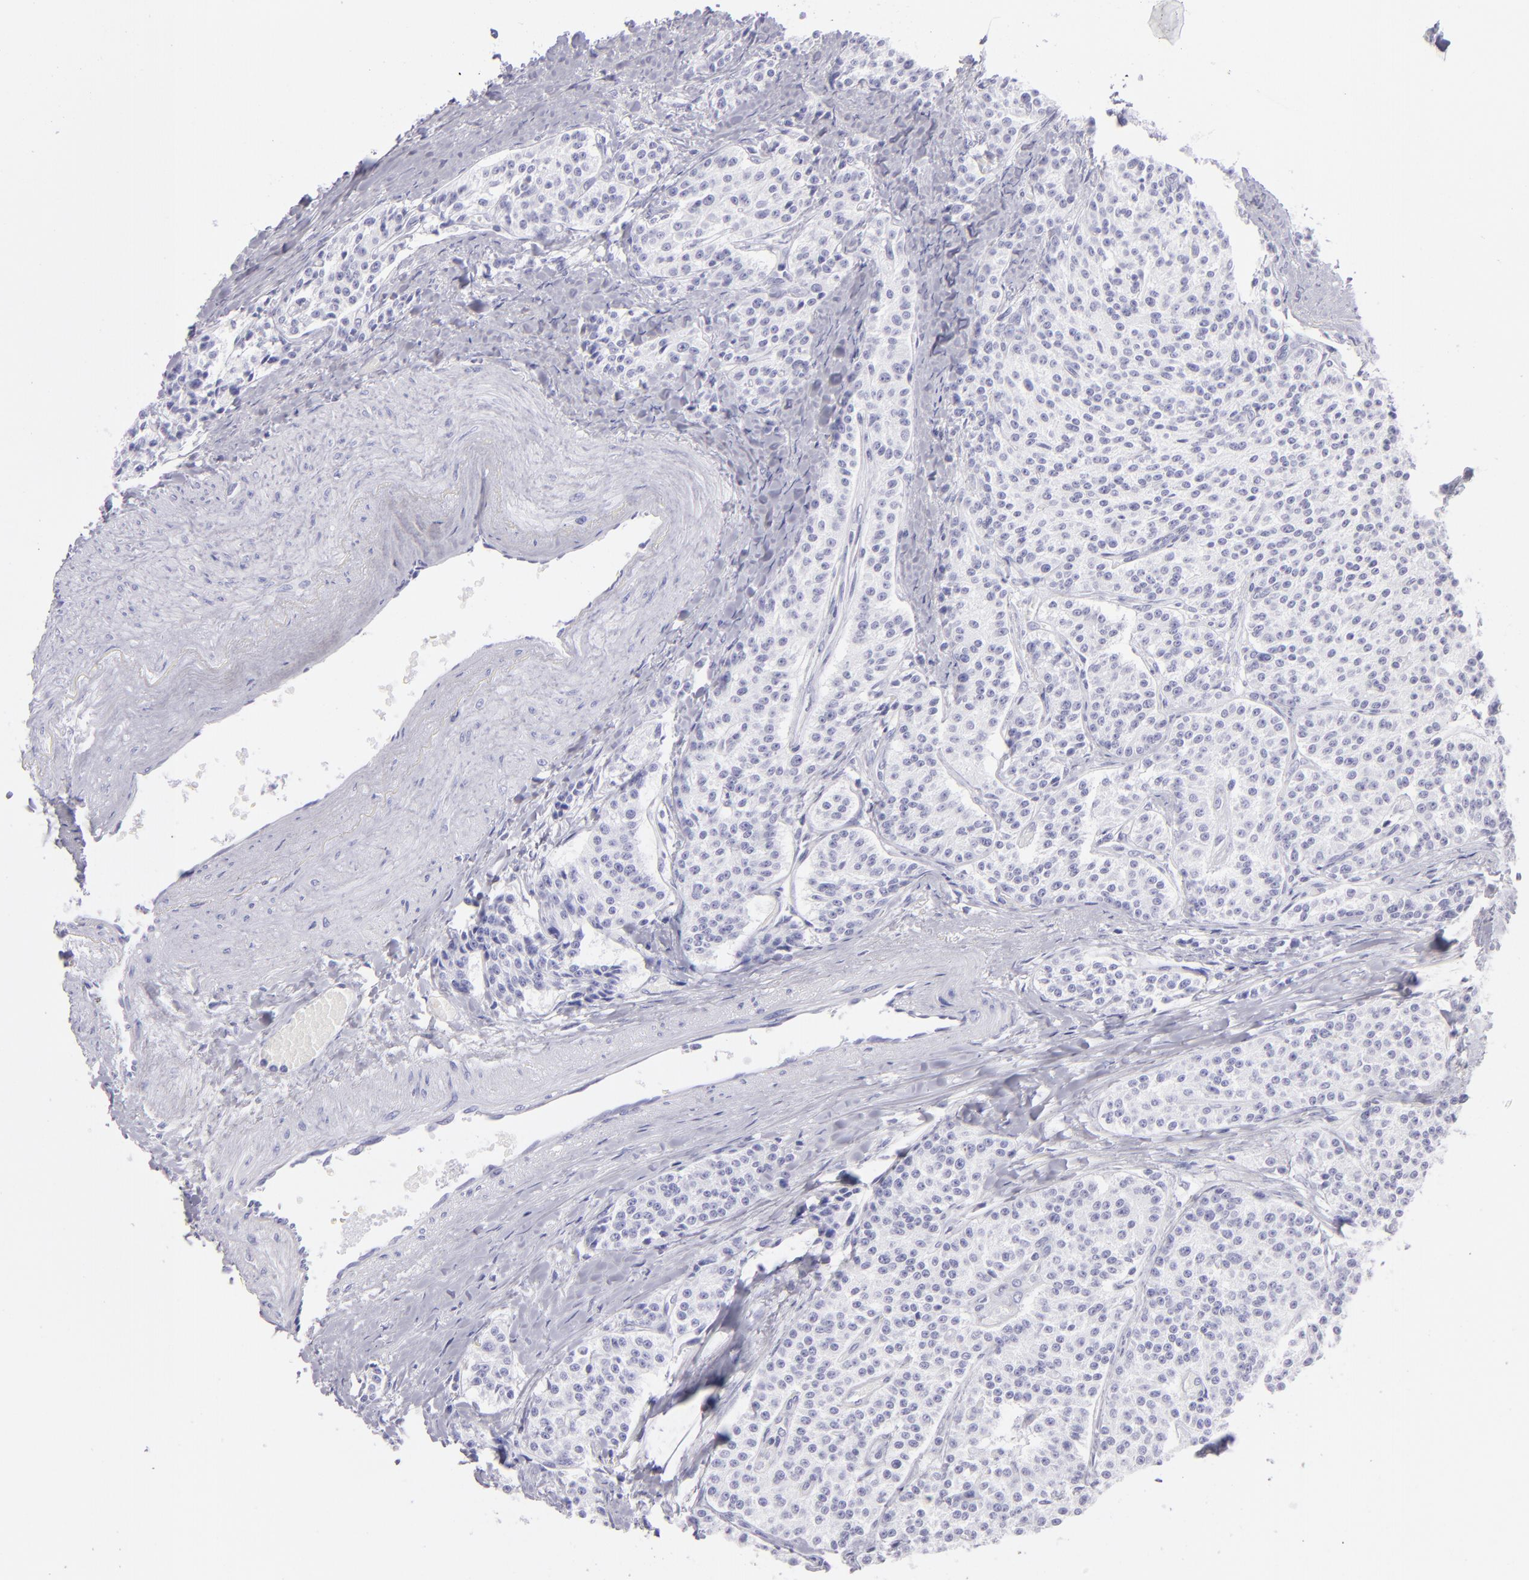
{"staining": {"intensity": "negative", "quantity": "none", "location": "none"}, "tissue": "carcinoid", "cell_type": "Tumor cells", "image_type": "cancer", "snomed": [{"axis": "morphology", "description": "Carcinoid, malignant, NOS"}, {"axis": "topography", "description": "Stomach"}], "caption": "Tumor cells are negative for brown protein staining in carcinoid.", "gene": "PVALB", "patient": {"sex": "female", "age": 76}}